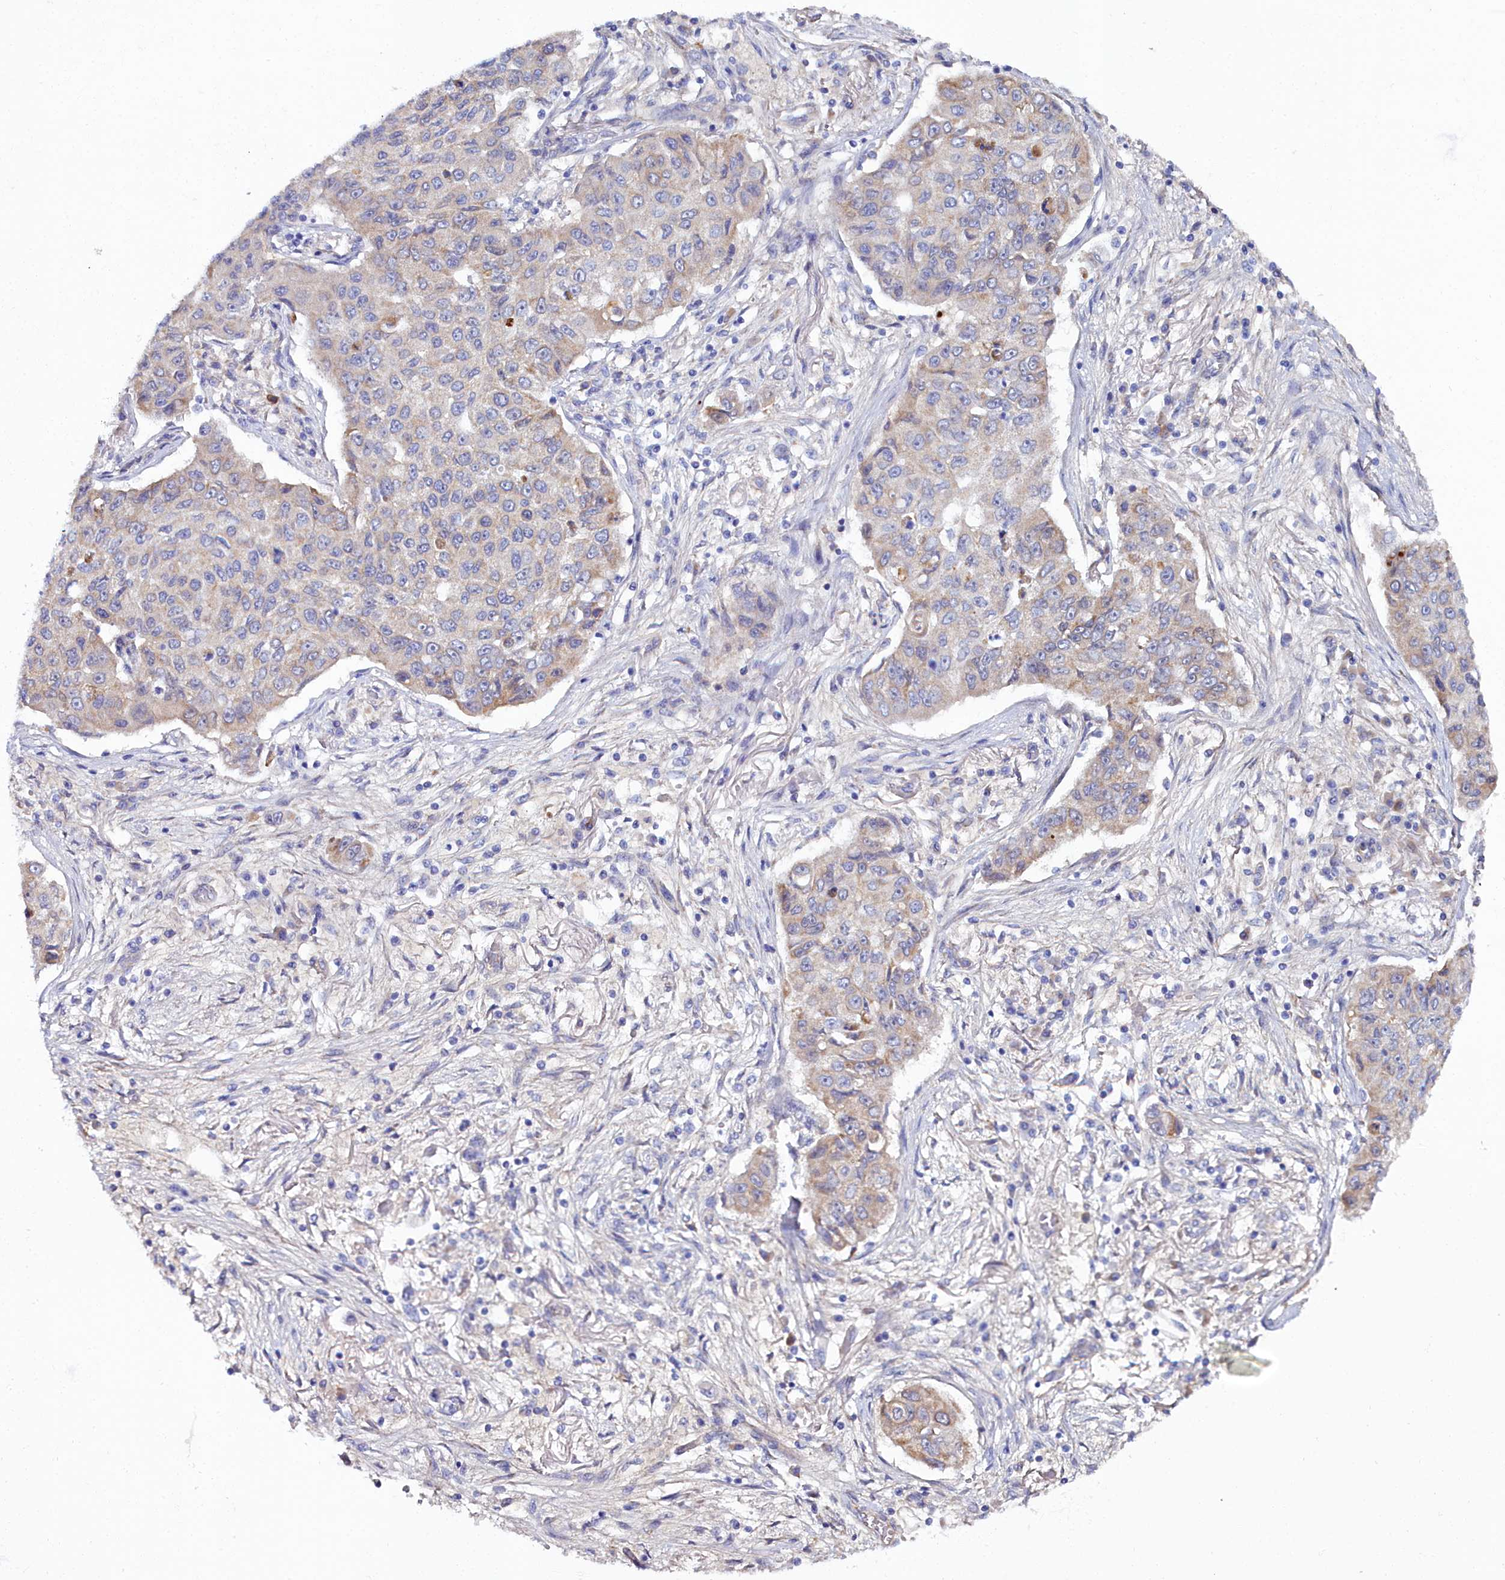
{"staining": {"intensity": "weak", "quantity": "25%-75%", "location": "cytoplasmic/membranous"}, "tissue": "lung cancer", "cell_type": "Tumor cells", "image_type": "cancer", "snomed": [{"axis": "morphology", "description": "Squamous cell carcinoma, NOS"}, {"axis": "topography", "description": "Lung"}], "caption": "DAB (3,3'-diaminobenzidine) immunohistochemical staining of human lung squamous cell carcinoma displays weak cytoplasmic/membranous protein positivity in about 25%-75% of tumor cells.", "gene": "SLC49A3", "patient": {"sex": "male", "age": 74}}